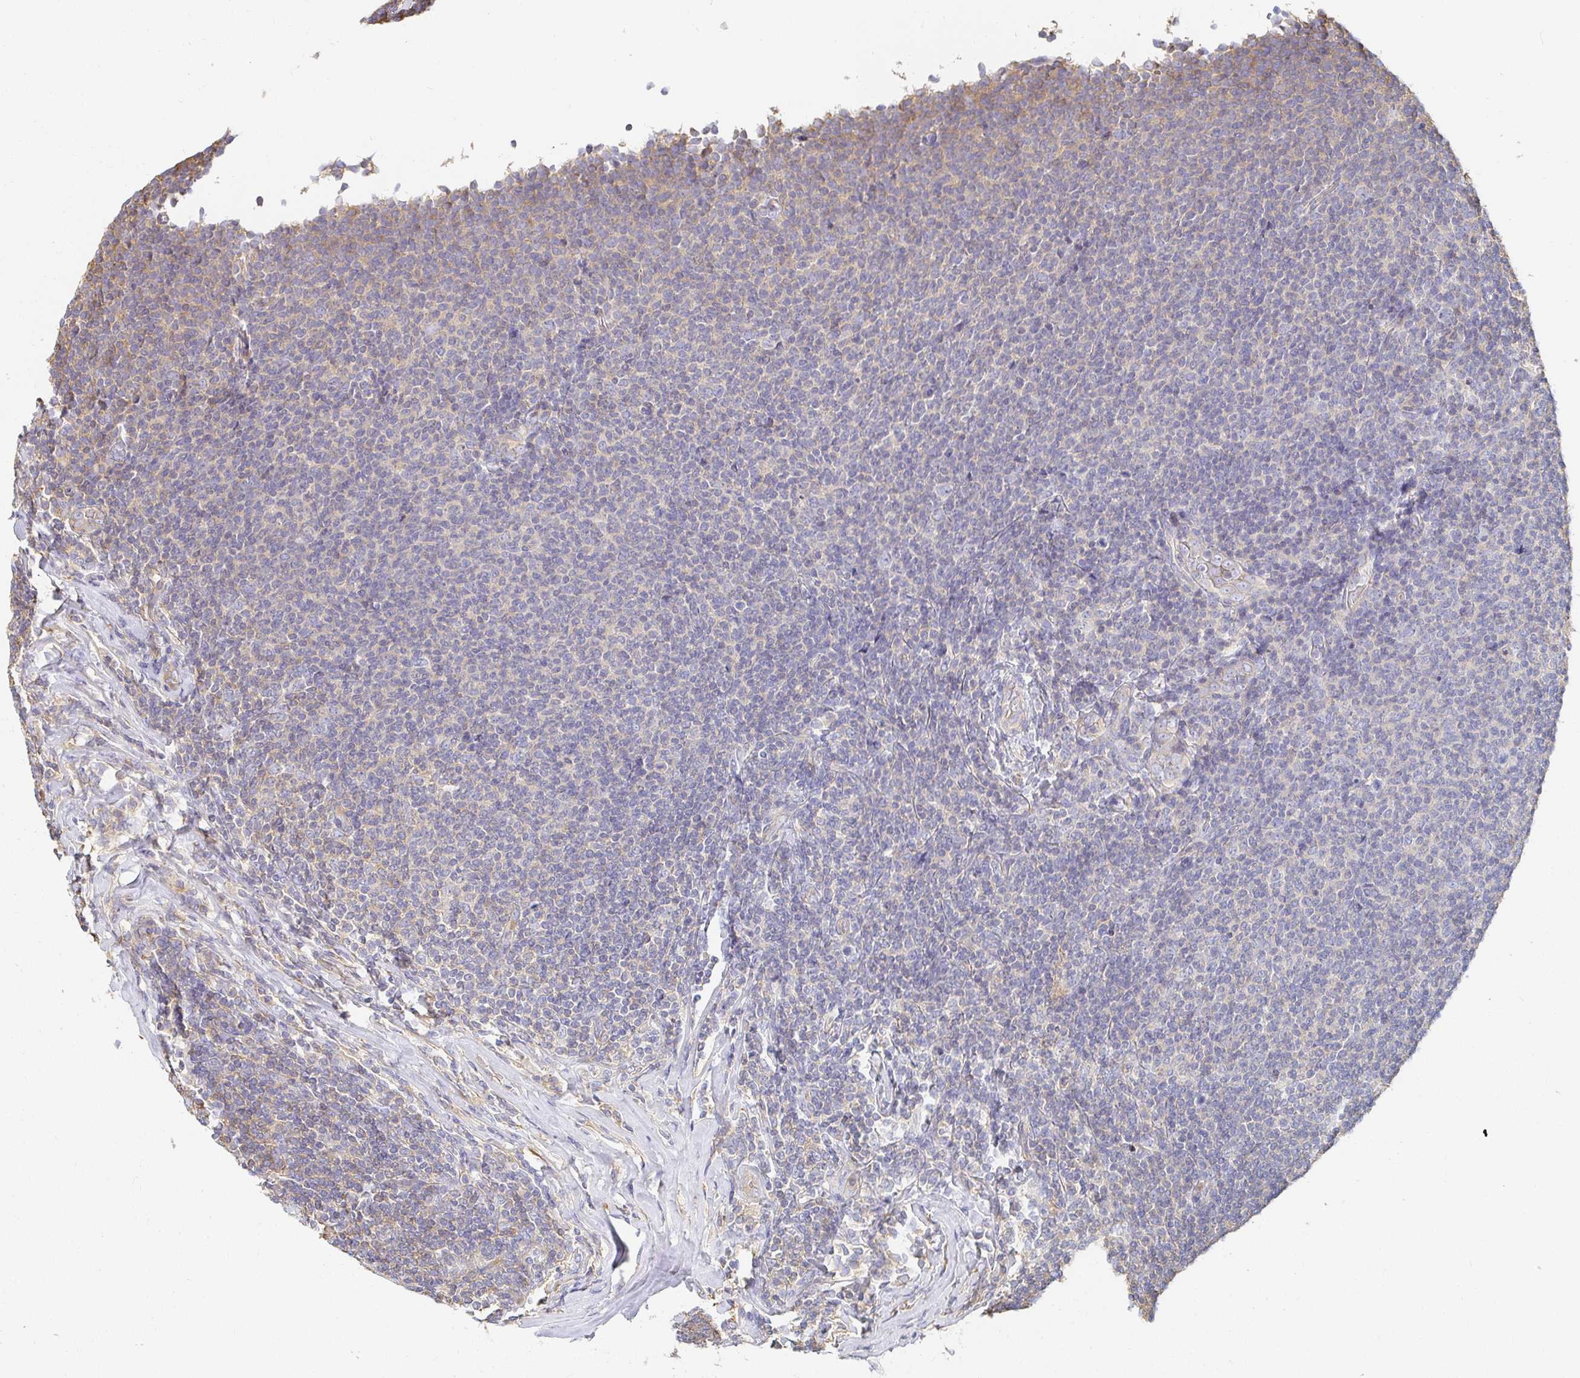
{"staining": {"intensity": "negative", "quantity": "none", "location": "none"}, "tissue": "lymphoma", "cell_type": "Tumor cells", "image_type": "cancer", "snomed": [{"axis": "morphology", "description": "Malignant lymphoma, non-Hodgkin's type, Low grade"}, {"axis": "topography", "description": "Lymph node"}], "caption": "IHC of human lymphoma reveals no positivity in tumor cells.", "gene": "TSPAN19", "patient": {"sex": "male", "age": 52}}